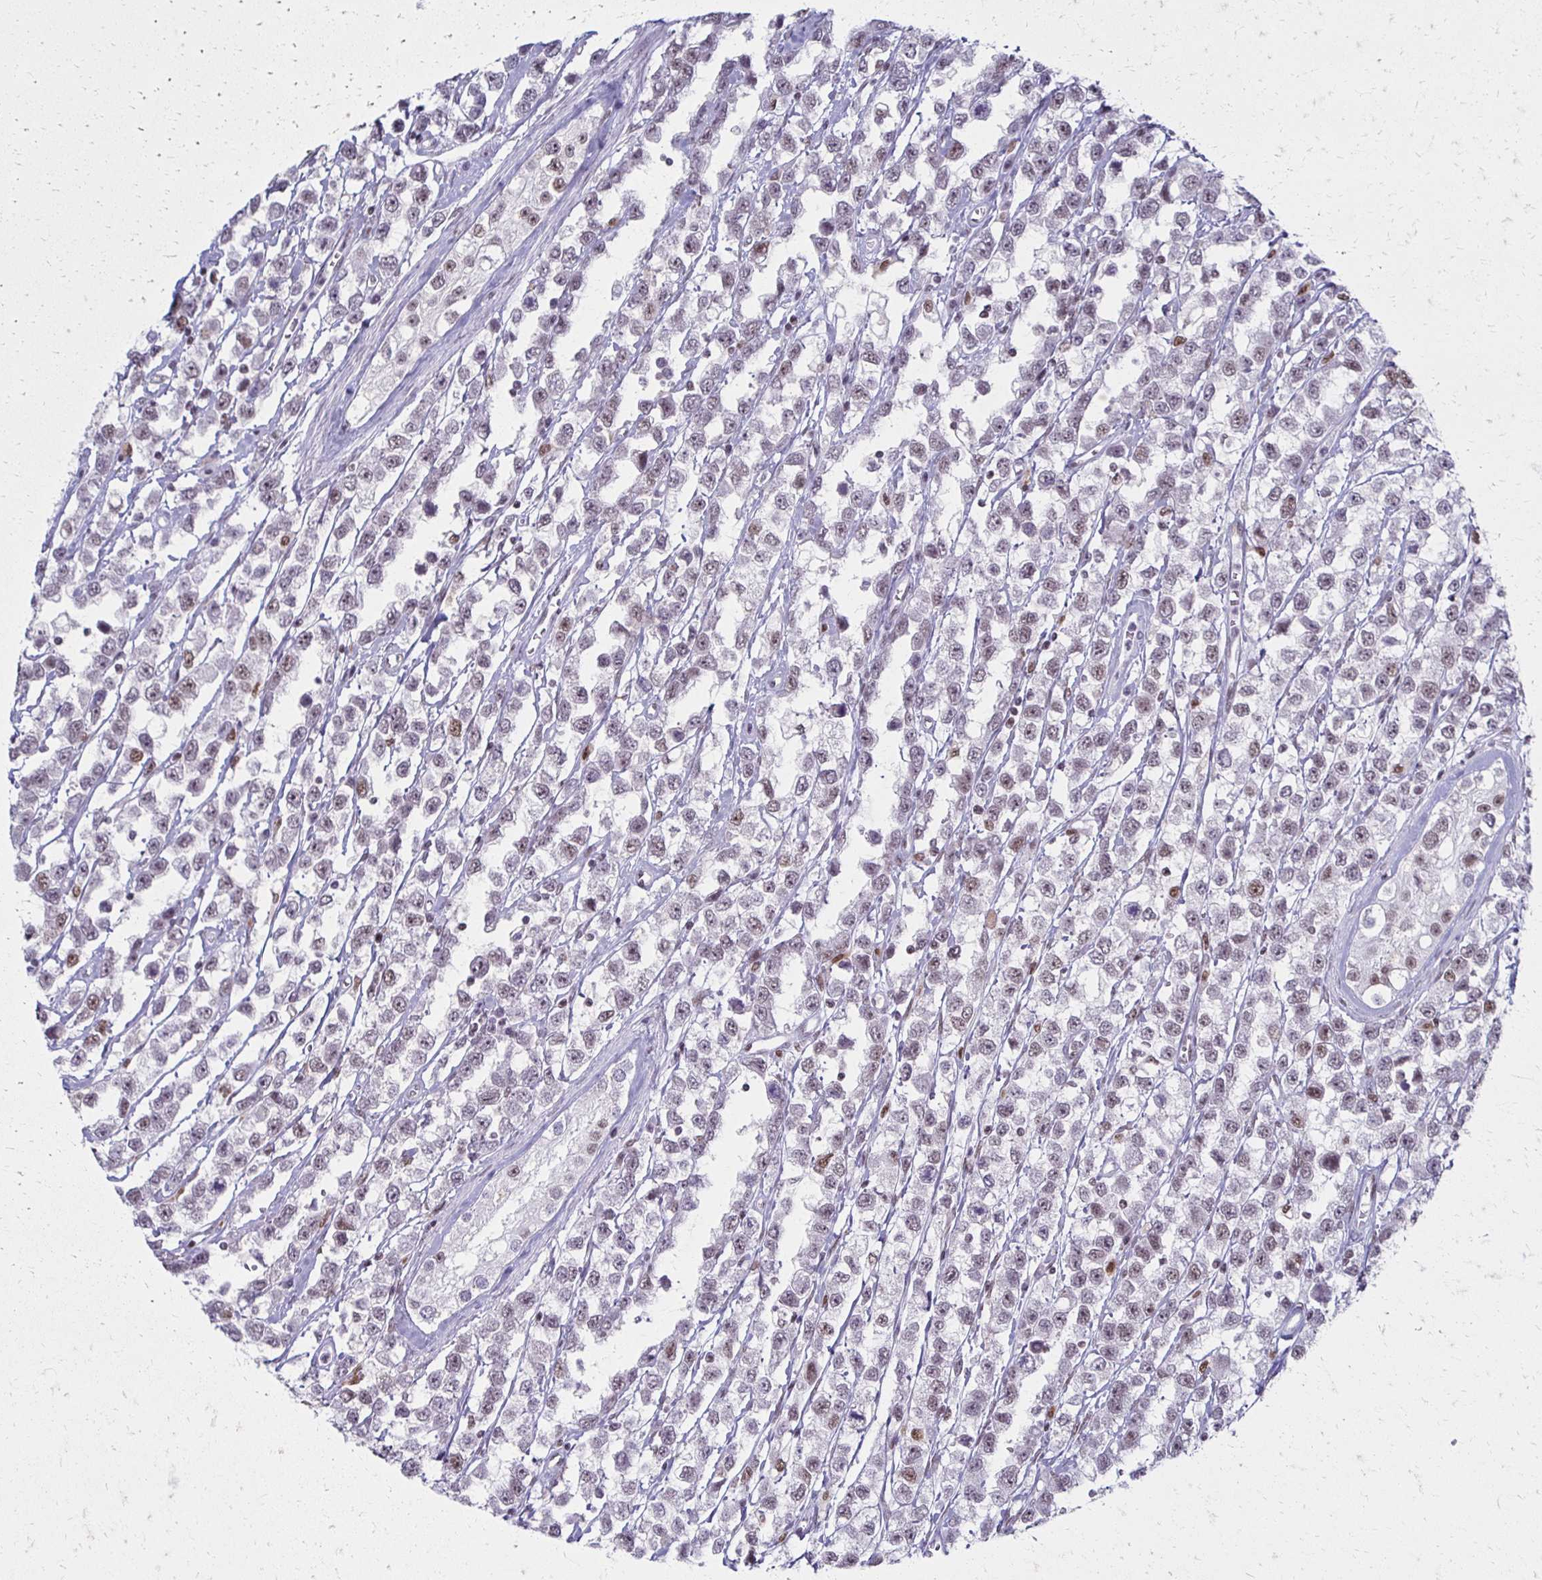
{"staining": {"intensity": "weak", "quantity": "<25%", "location": "nuclear"}, "tissue": "testis cancer", "cell_type": "Tumor cells", "image_type": "cancer", "snomed": [{"axis": "morphology", "description": "Seminoma, NOS"}, {"axis": "topography", "description": "Testis"}], "caption": "IHC of seminoma (testis) reveals no expression in tumor cells.", "gene": "IRF7", "patient": {"sex": "male", "age": 34}}